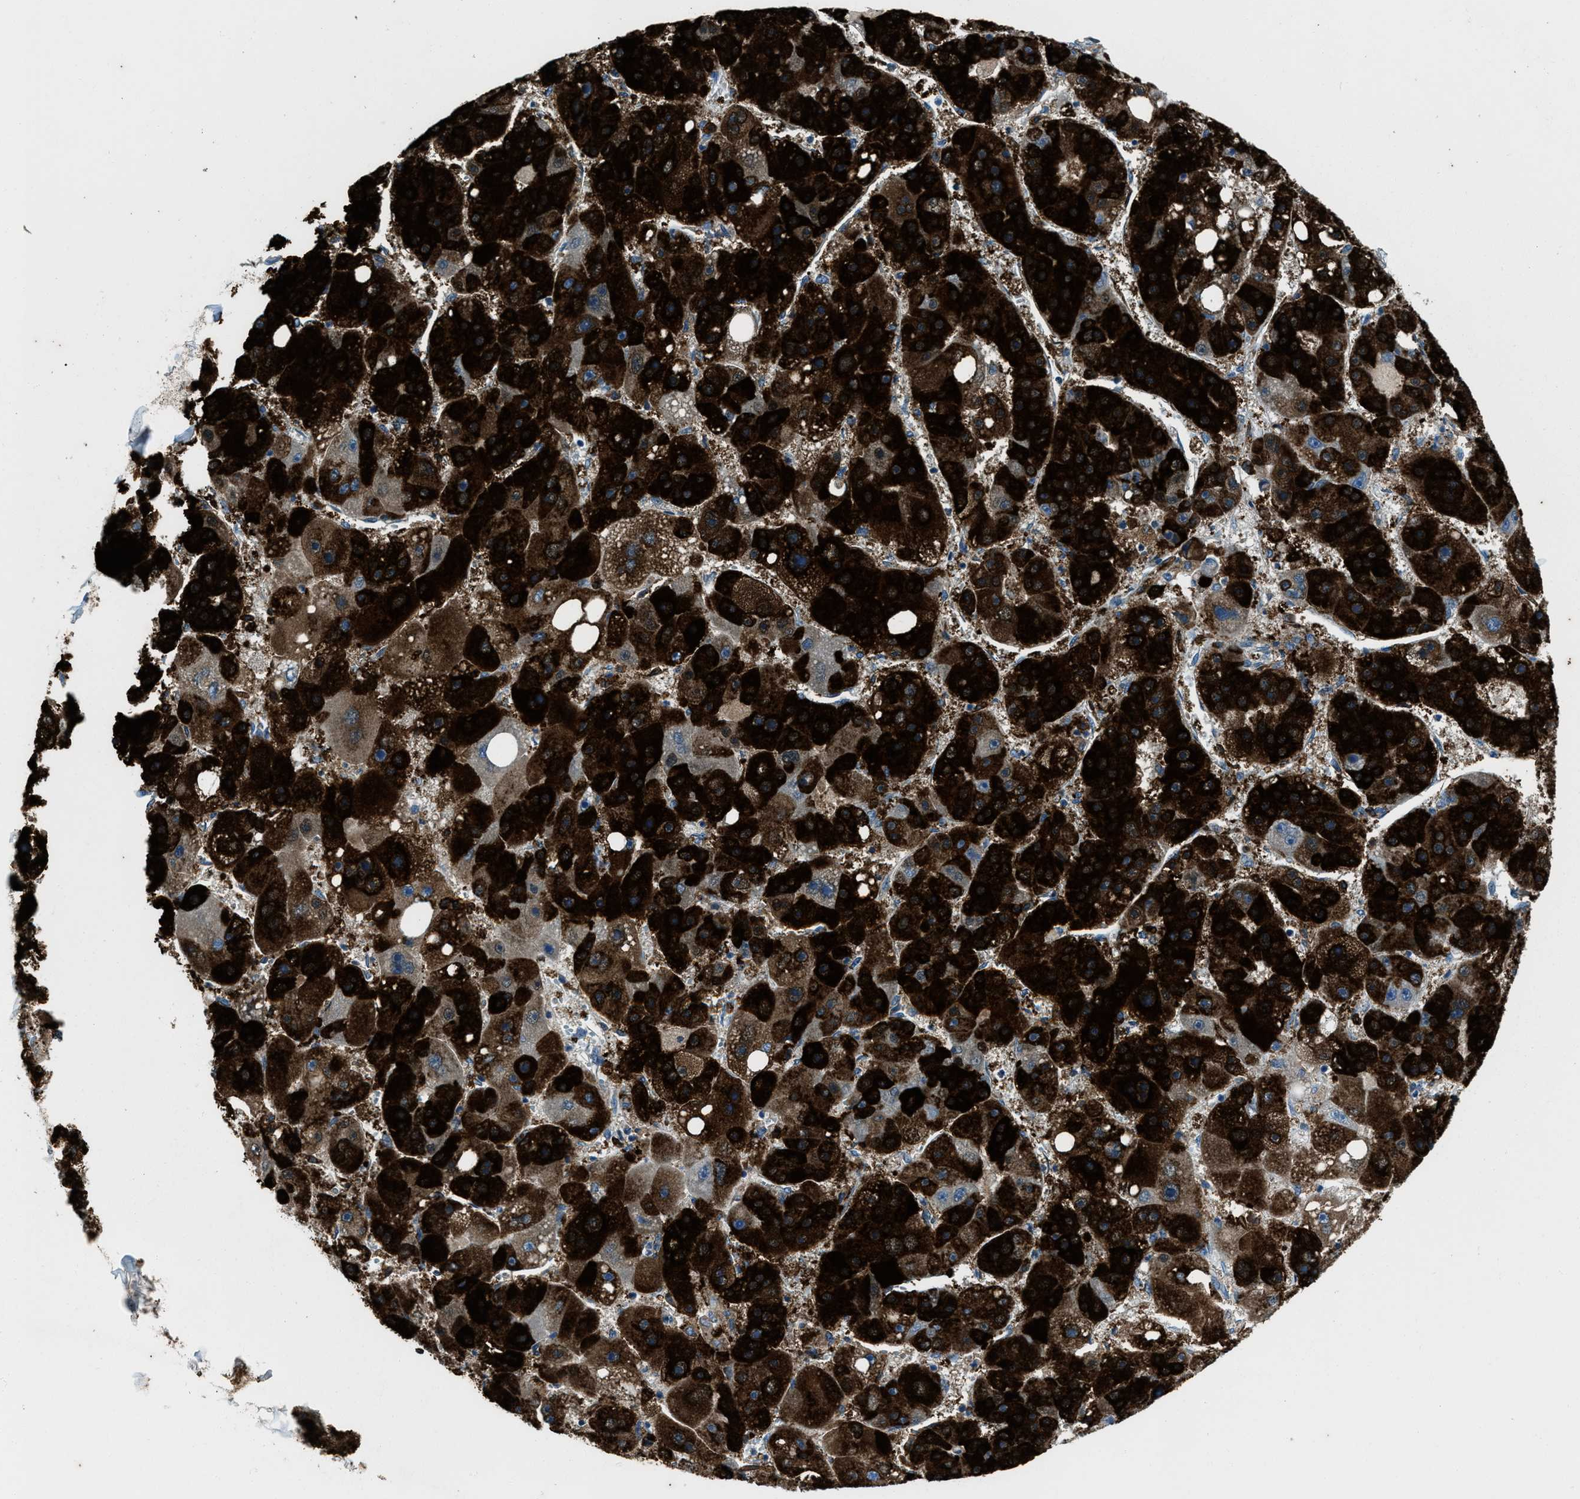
{"staining": {"intensity": "strong", "quantity": ">75%", "location": "cytoplasmic/membranous"}, "tissue": "liver cancer", "cell_type": "Tumor cells", "image_type": "cancer", "snomed": [{"axis": "morphology", "description": "Carcinoma, Hepatocellular, NOS"}, {"axis": "topography", "description": "Liver"}], "caption": "An IHC histopathology image of tumor tissue is shown. Protein staining in brown highlights strong cytoplasmic/membranous positivity in hepatocellular carcinoma (liver) within tumor cells.", "gene": "SVIL", "patient": {"sex": "female", "age": 61}}